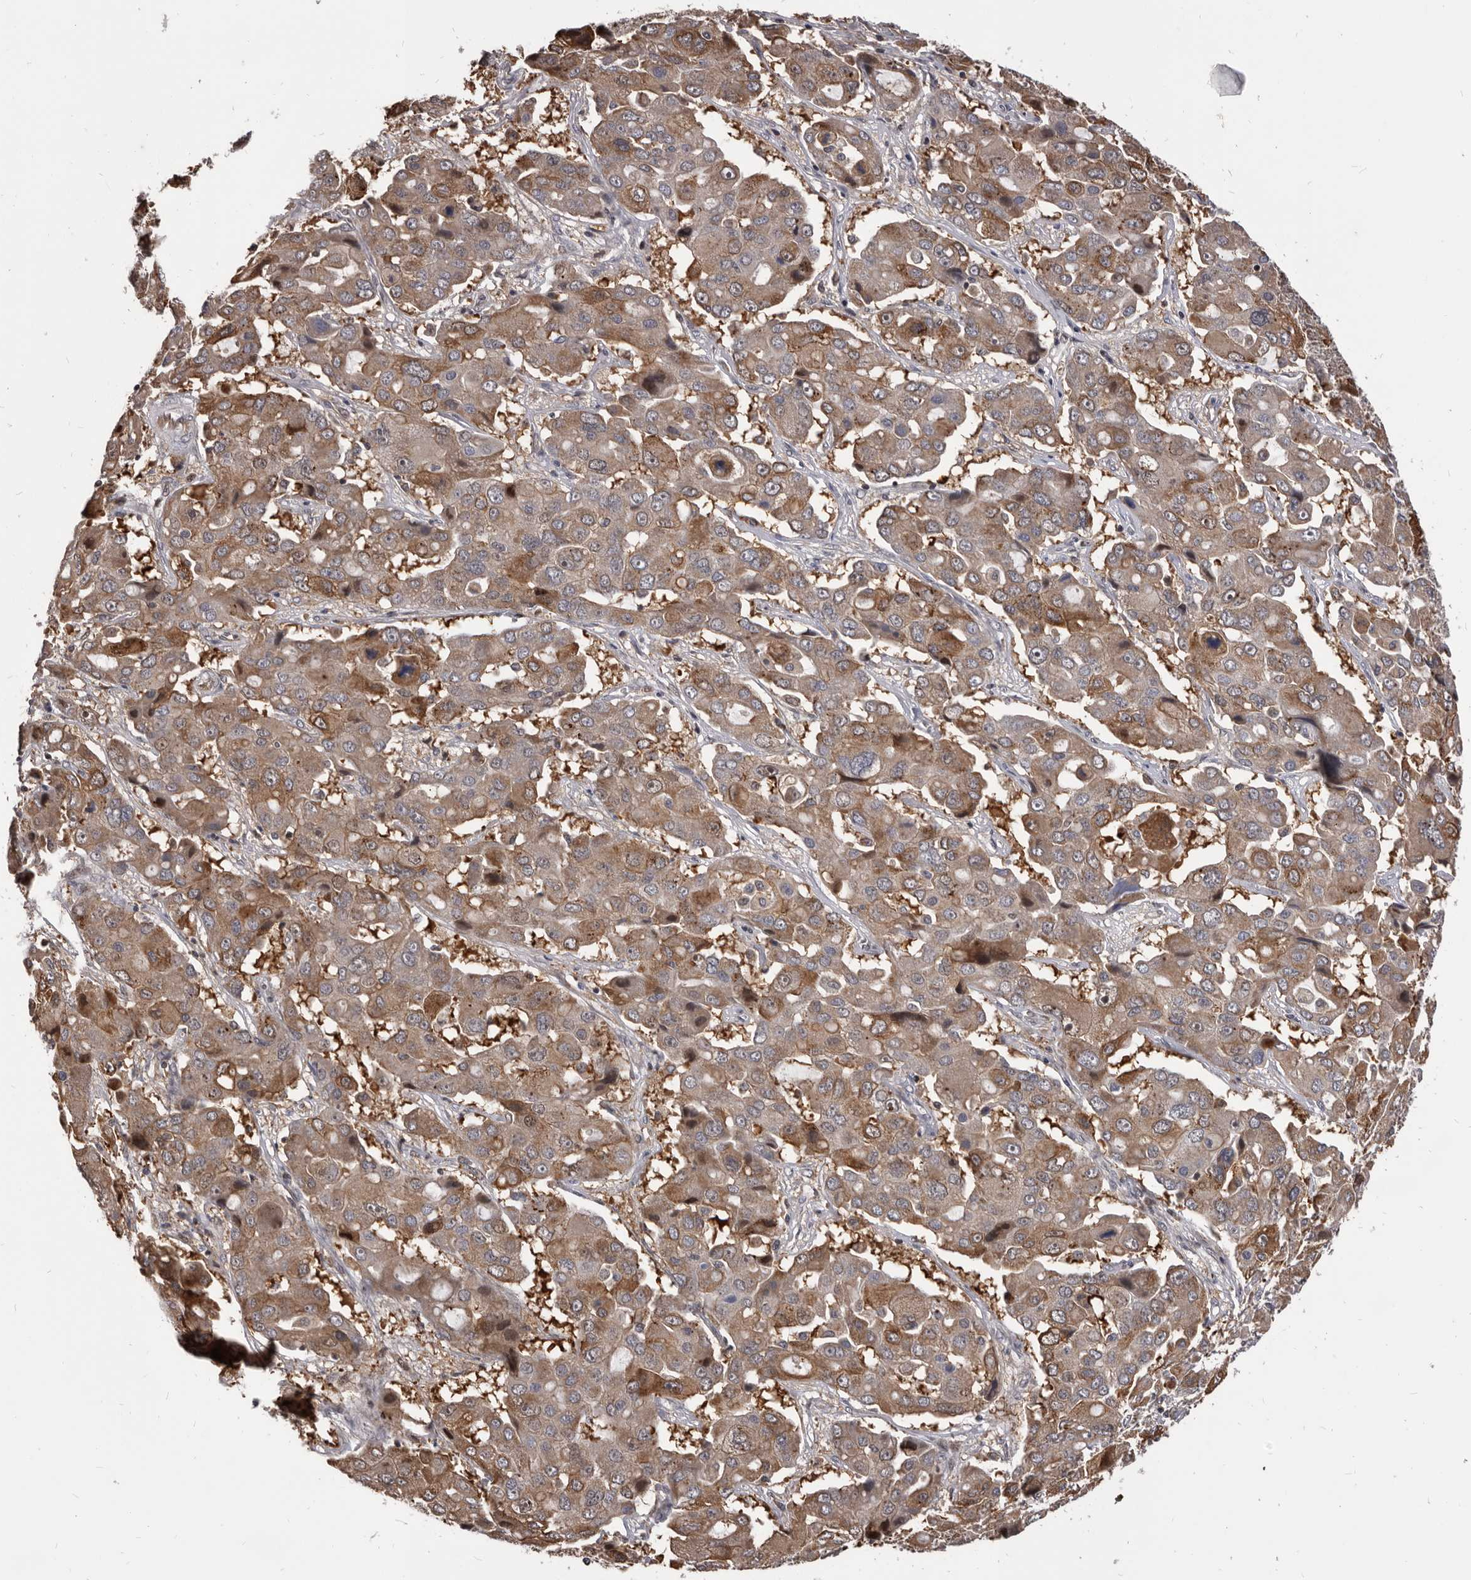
{"staining": {"intensity": "moderate", "quantity": ">75%", "location": "cytoplasmic/membranous"}, "tissue": "liver cancer", "cell_type": "Tumor cells", "image_type": "cancer", "snomed": [{"axis": "morphology", "description": "Cholangiocarcinoma"}, {"axis": "topography", "description": "Liver"}], "caption": "Tumor cells show medium levels of moderate cytoplasmic/membranous expression in about >75% of cells in human cholangiocarcinoma (liver).", "gene": "MAP3K14", "patient": {"sex": "male", "age": 67}}